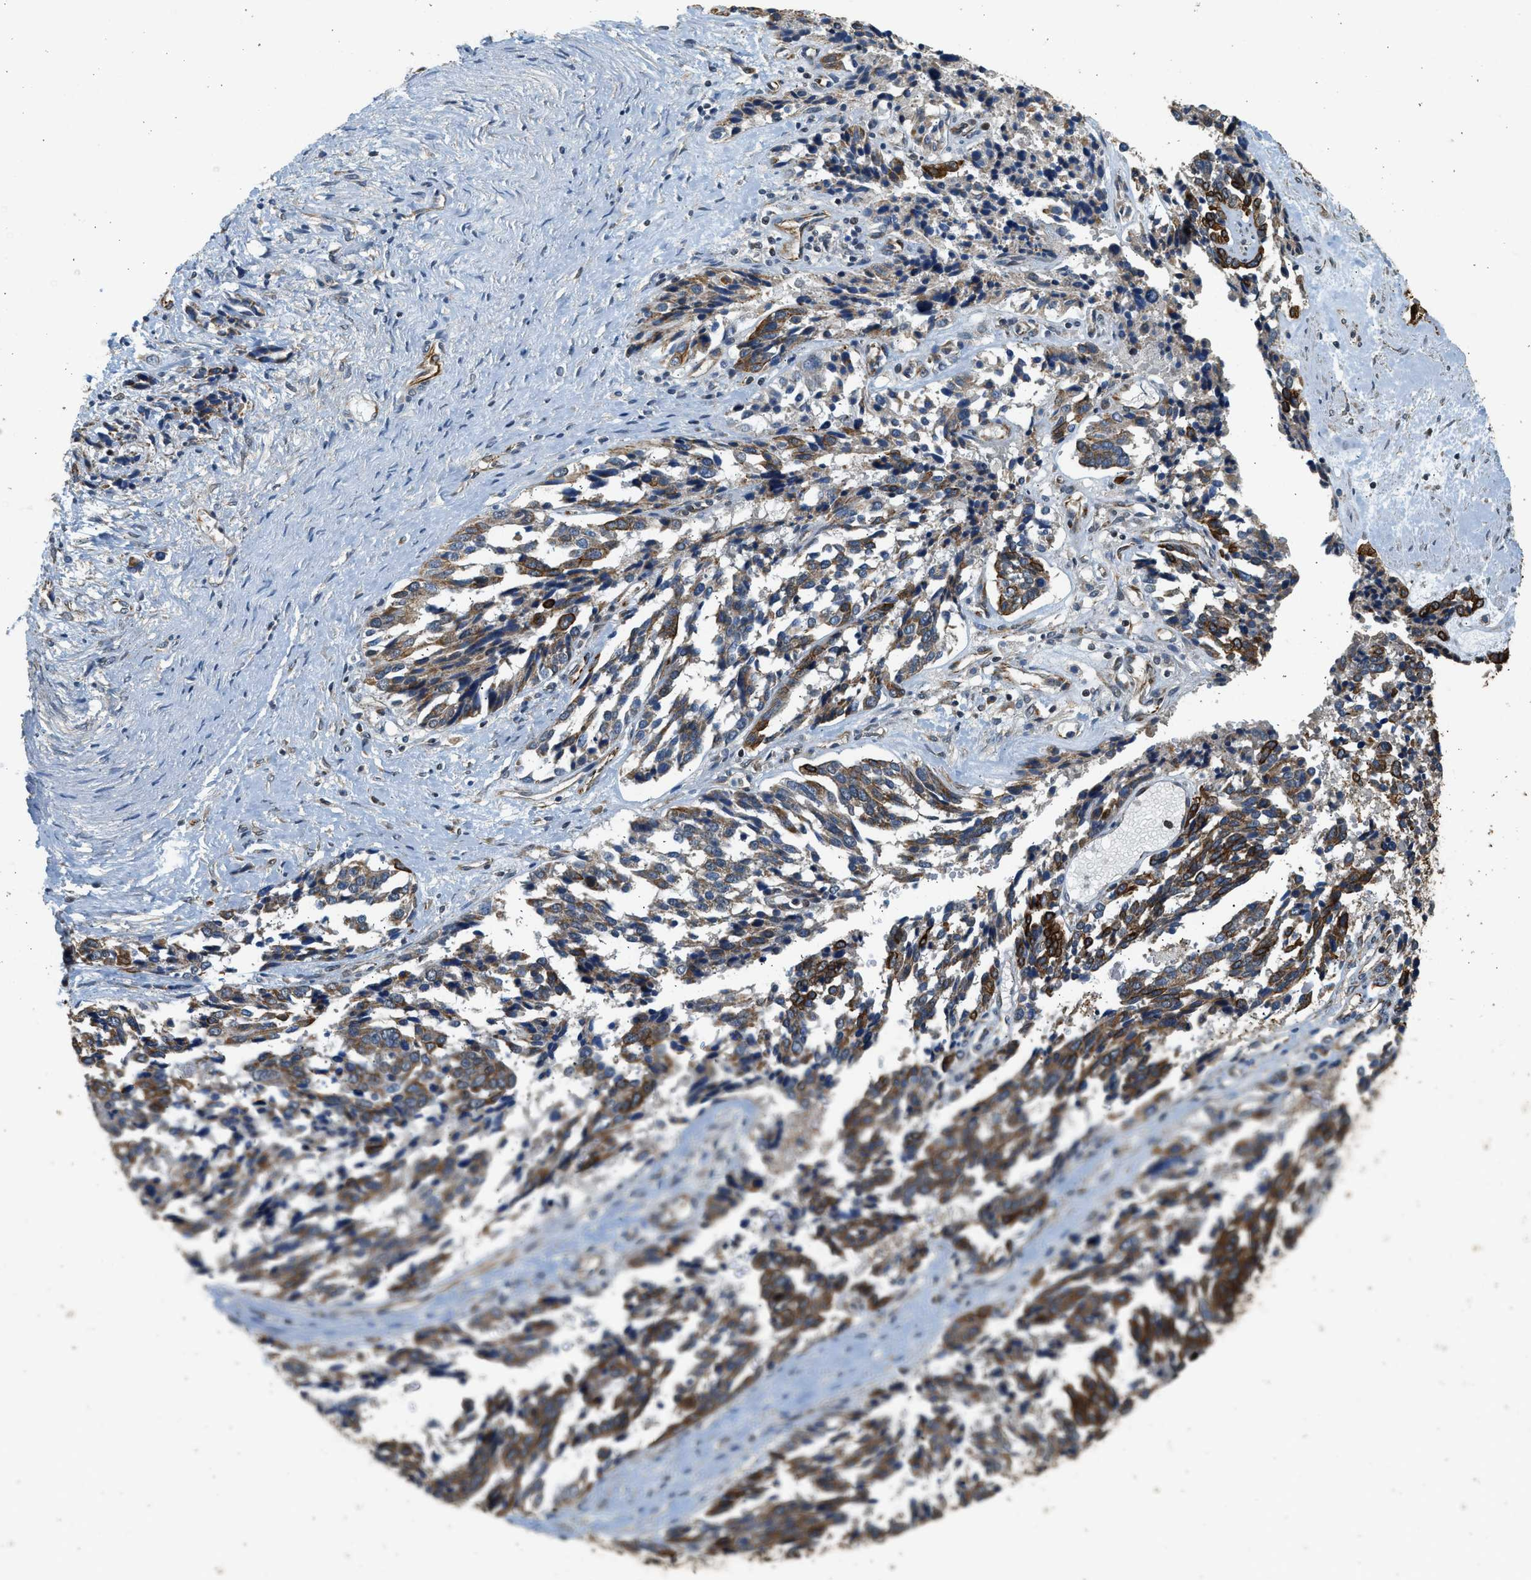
{"staining": {"intensity": "moderate", "quantity": "<25%", "location": "cytoplasmic/membranous"}, "tissue": "ovarian cancer", "cell_type": "Tumor cells", "image_type": "cancer", "snomed": [{"axis": "morphology", "description": "Cystadenocarcinoma, serous, NOS"}, {"axis": "topography", "description": "Ovary"}], "caption": "Human serous cystadenocarcinoma (ovarian) stained with a brown dye exhibits moderate cytoplasmic/membranous positive positivity in about <25% of tumor cells.", "gene": "PCLO", "patient": {"sex": "female", "age": 44}}